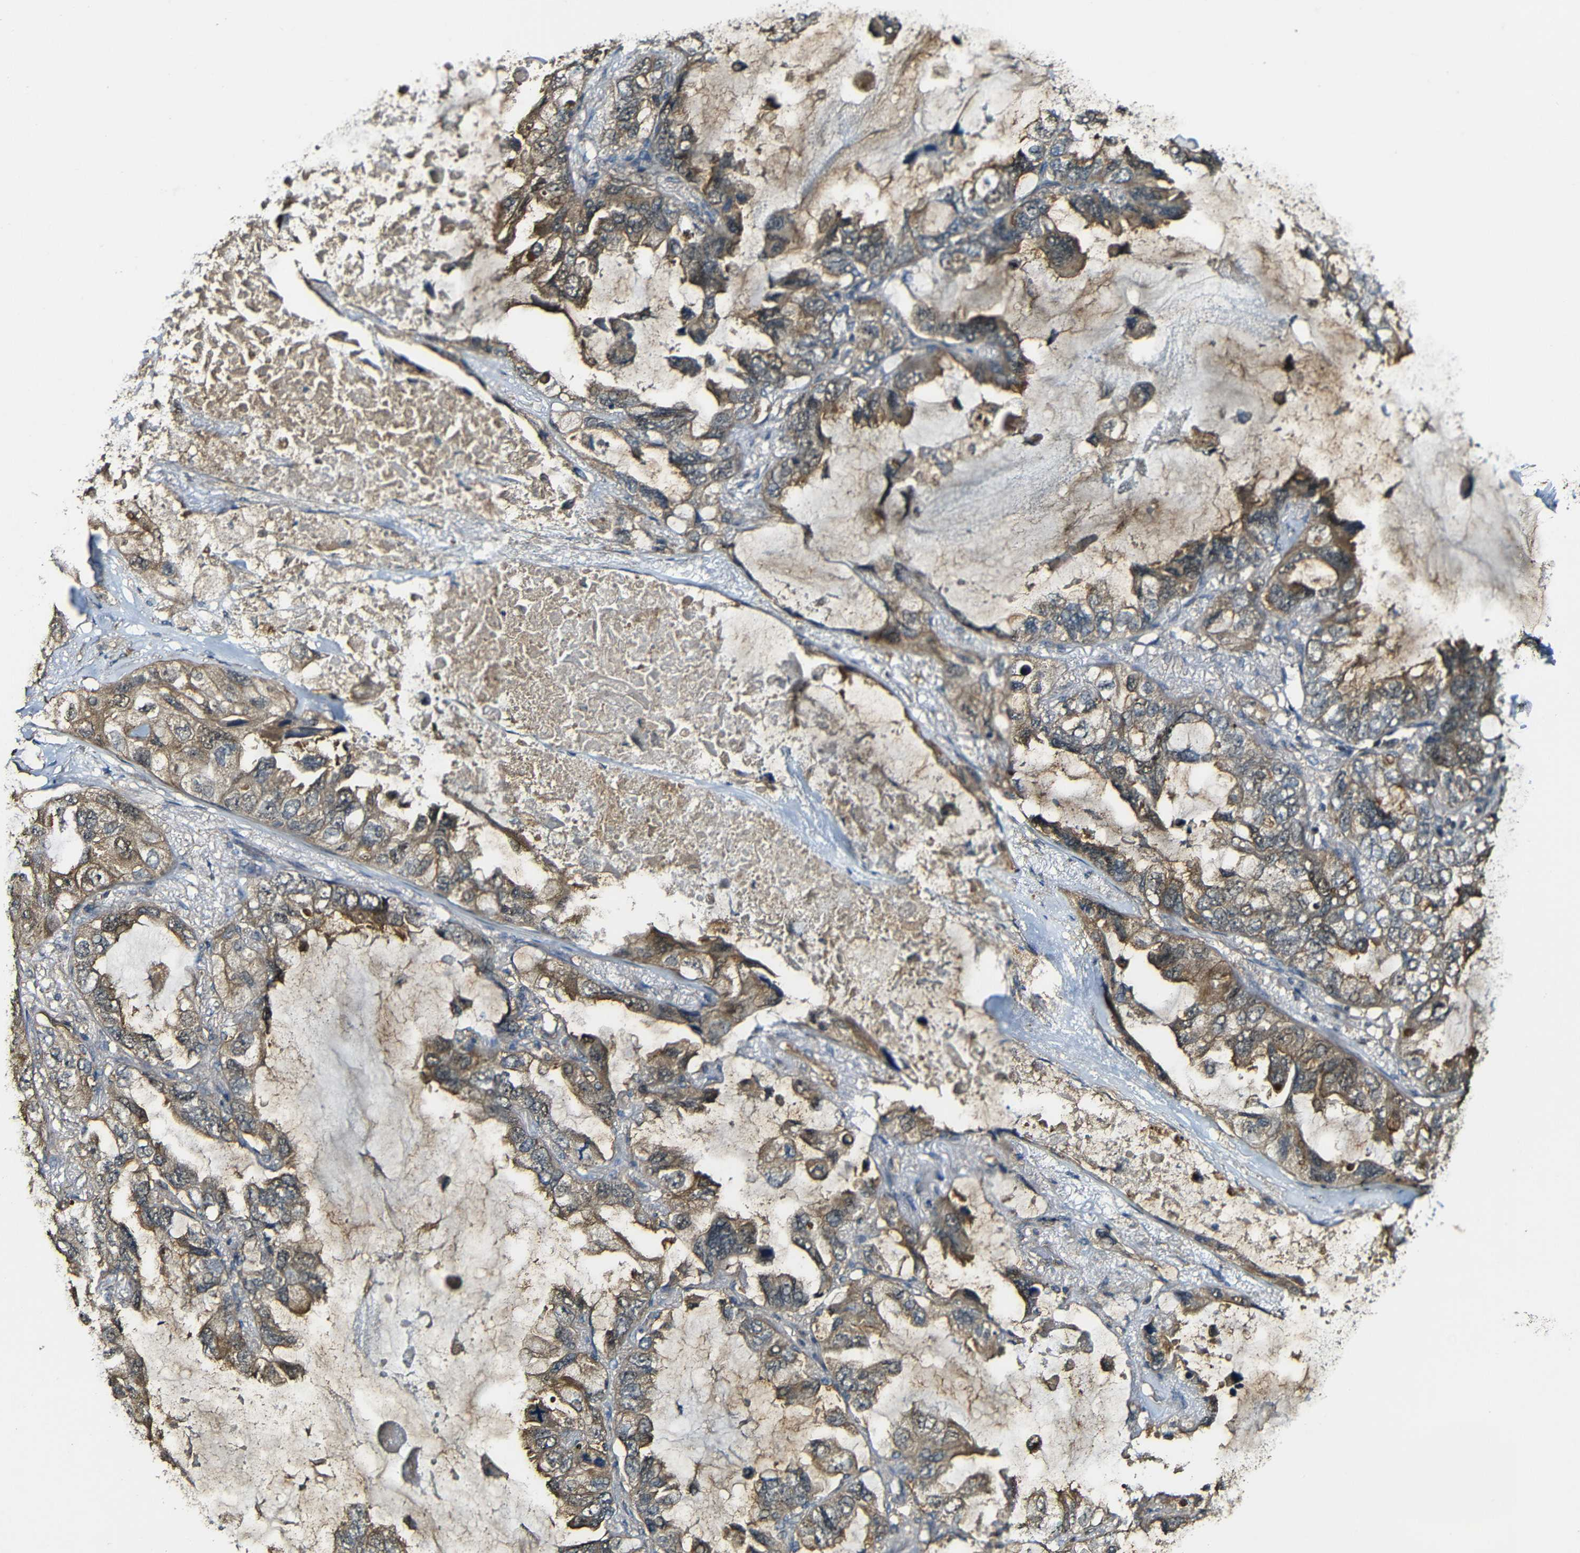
{"staining": {"intensity": "moderate", "quantity": ">75%", "location": "cytoplasmic/membranous"}, "tissue": "lung cancer", "cell_type": "Tumor cells", "image_type": "cancer", "snomed": [{"axis": "morphology", "description": "Squamous cell carcinoma, NOS"}, {"axis": "topography", "description": "Lung"}], "caption": "Immunohistochemical staining of human lung squamous cell carcinoma displays medium levels of moderate cytoplasmic/membranous staining in about >75% of tumor cells.", "gene": "CASP8", "patient": {"sex": "female", "age": 73}}